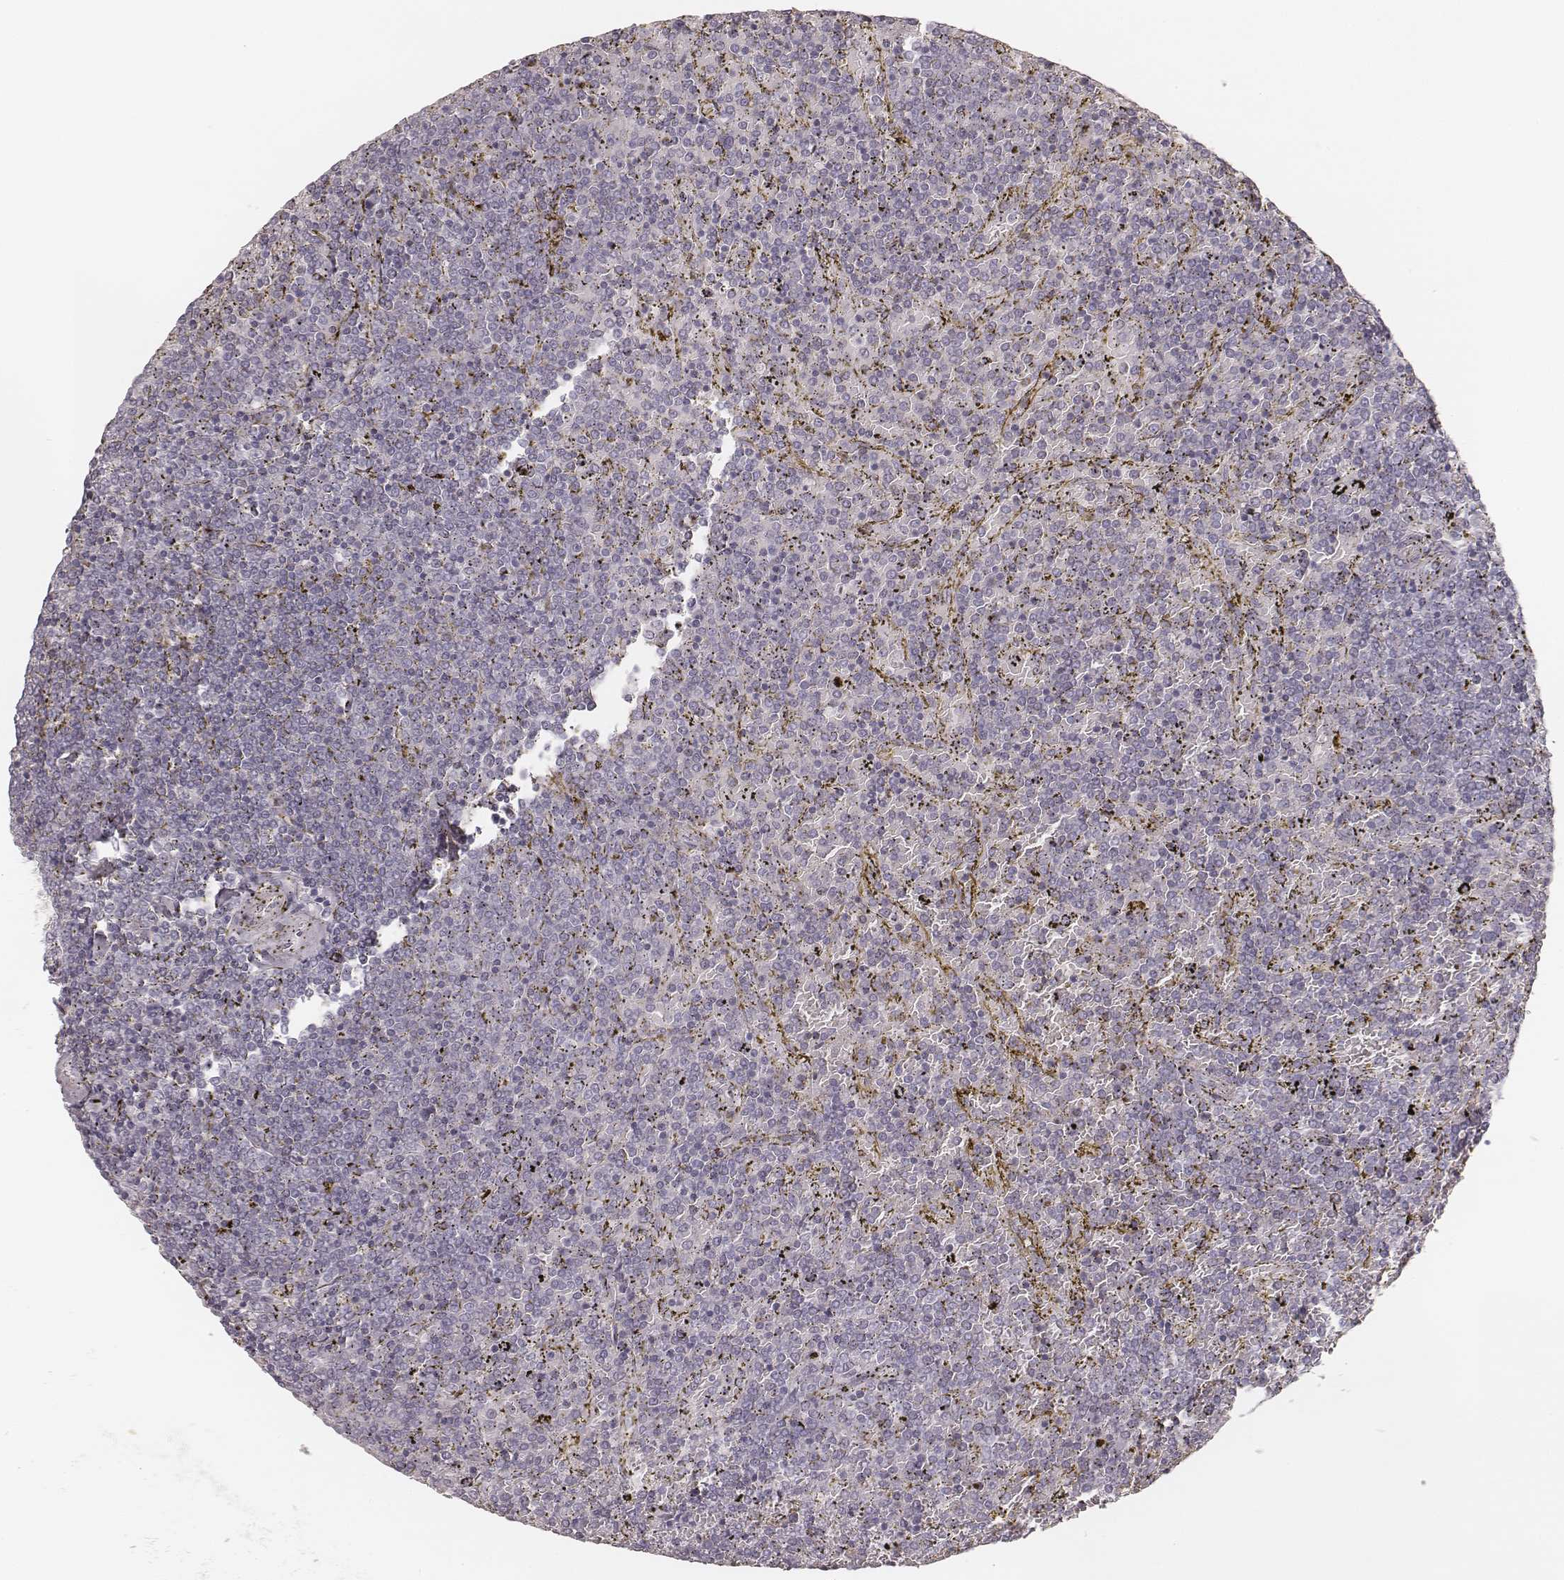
{"staining": {"intensity": "negative", "quantity": "none", "location": "none"}, "tissue": "lymphoma", "cell_type": "Tumor cells", "image_type": "cancer", "snomed": [{"axis": "morphology", "description": "Malignant lymphoma, non-Hodgkin's type, Low grade"}, {"axis": "topography", "description": "Spleen"}], "caption": "IHC of human lymphoma reveals no positivity in tumor cells.", "gene": "KRT31", "patient": {"sex": "female", "age": 77}}